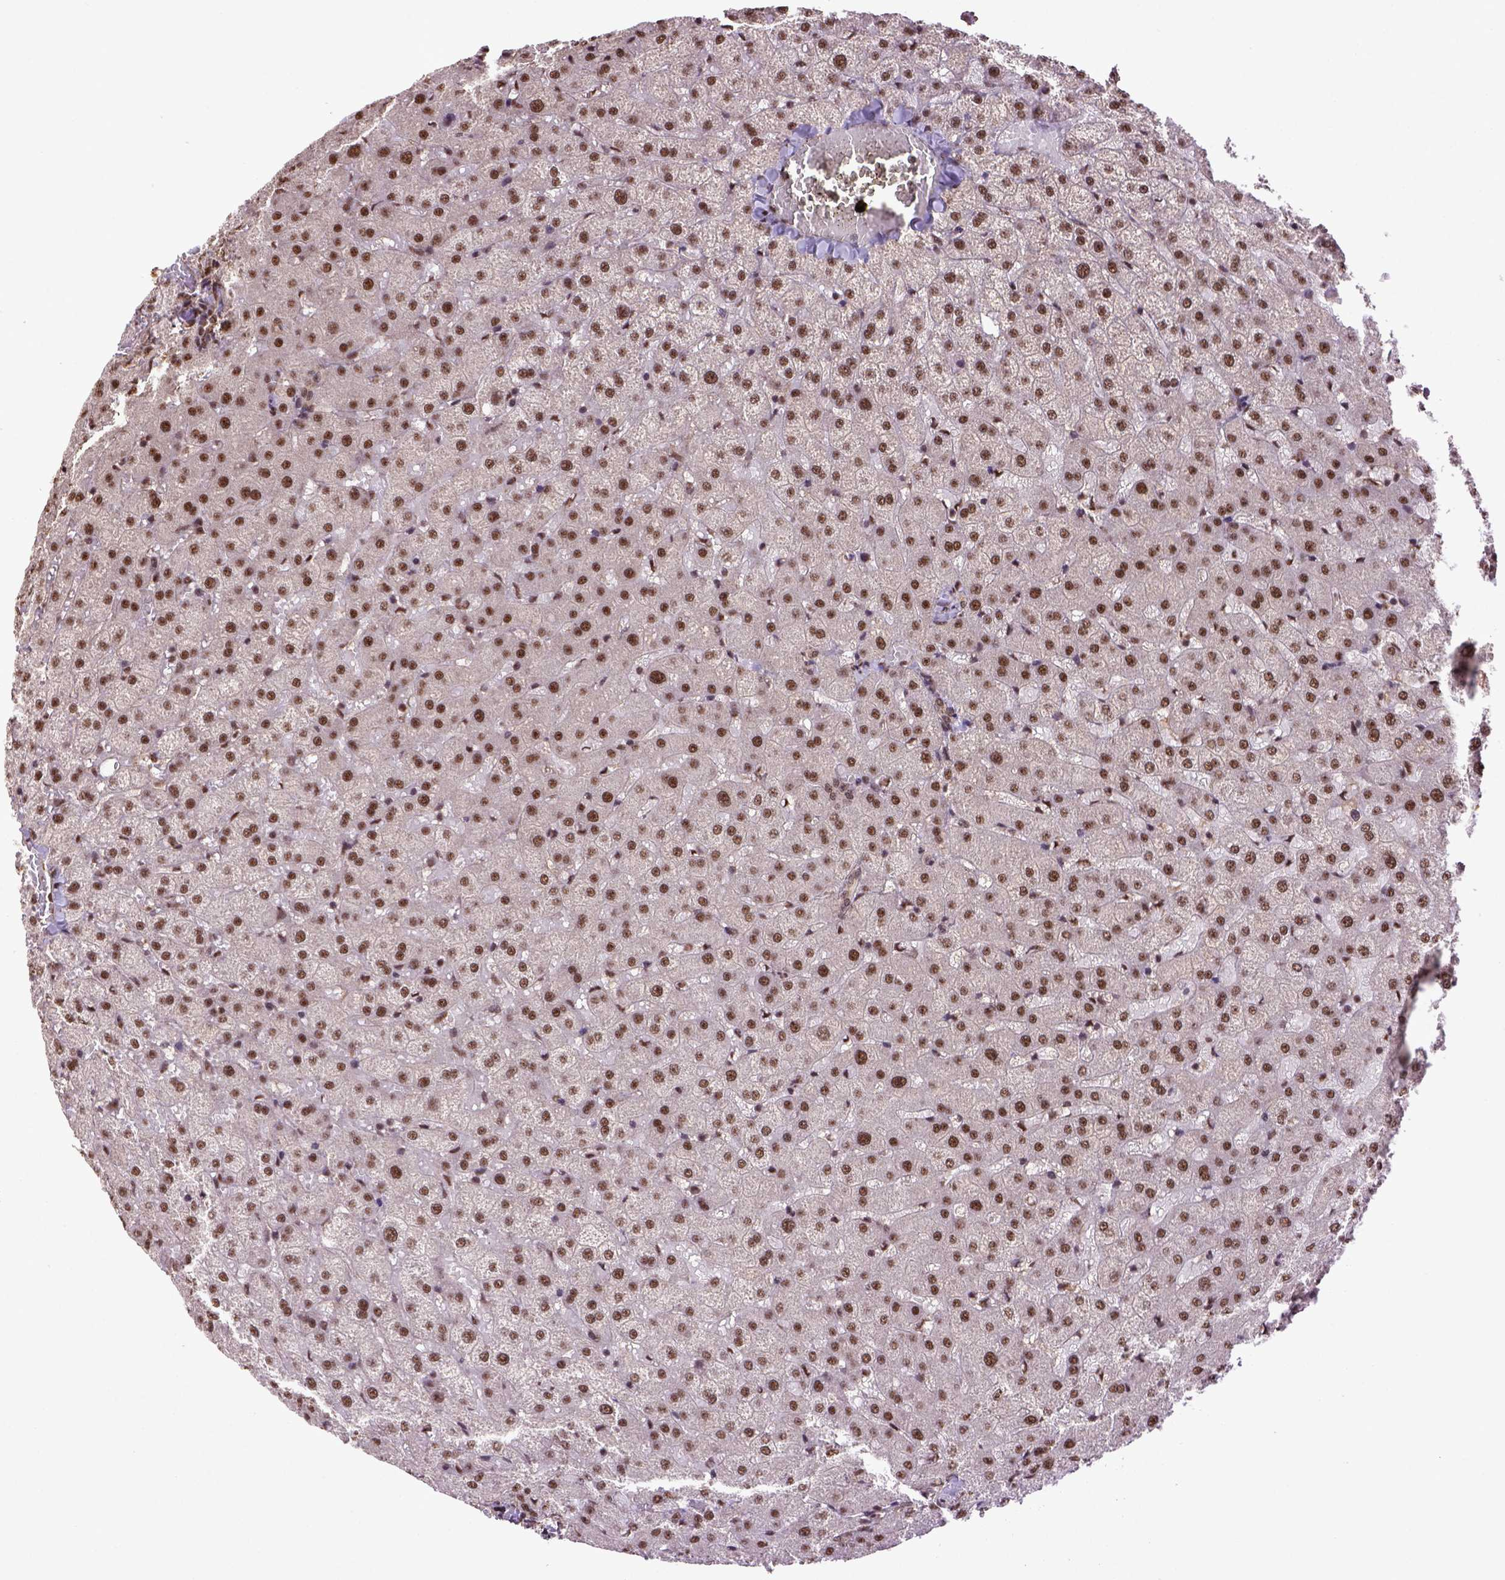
{"staining": {"intensity": "strong", "quantity": ">75%", "location": "nuclear"}, "tissue": "liver", "cell_type": "Cholangiocytes", "image_type": "normal", "snomed": [{"axis": "morphology", "description": "Normal tissue, NOS"}, {"axis": "topography", "description": "Liver"}], "caption": "A micrograph of liver stained for a protein displays strong nuclear brown staining in cholangiocytes.", "gene": "PPIG", "patient": {"sex": "female", "age": 50}}